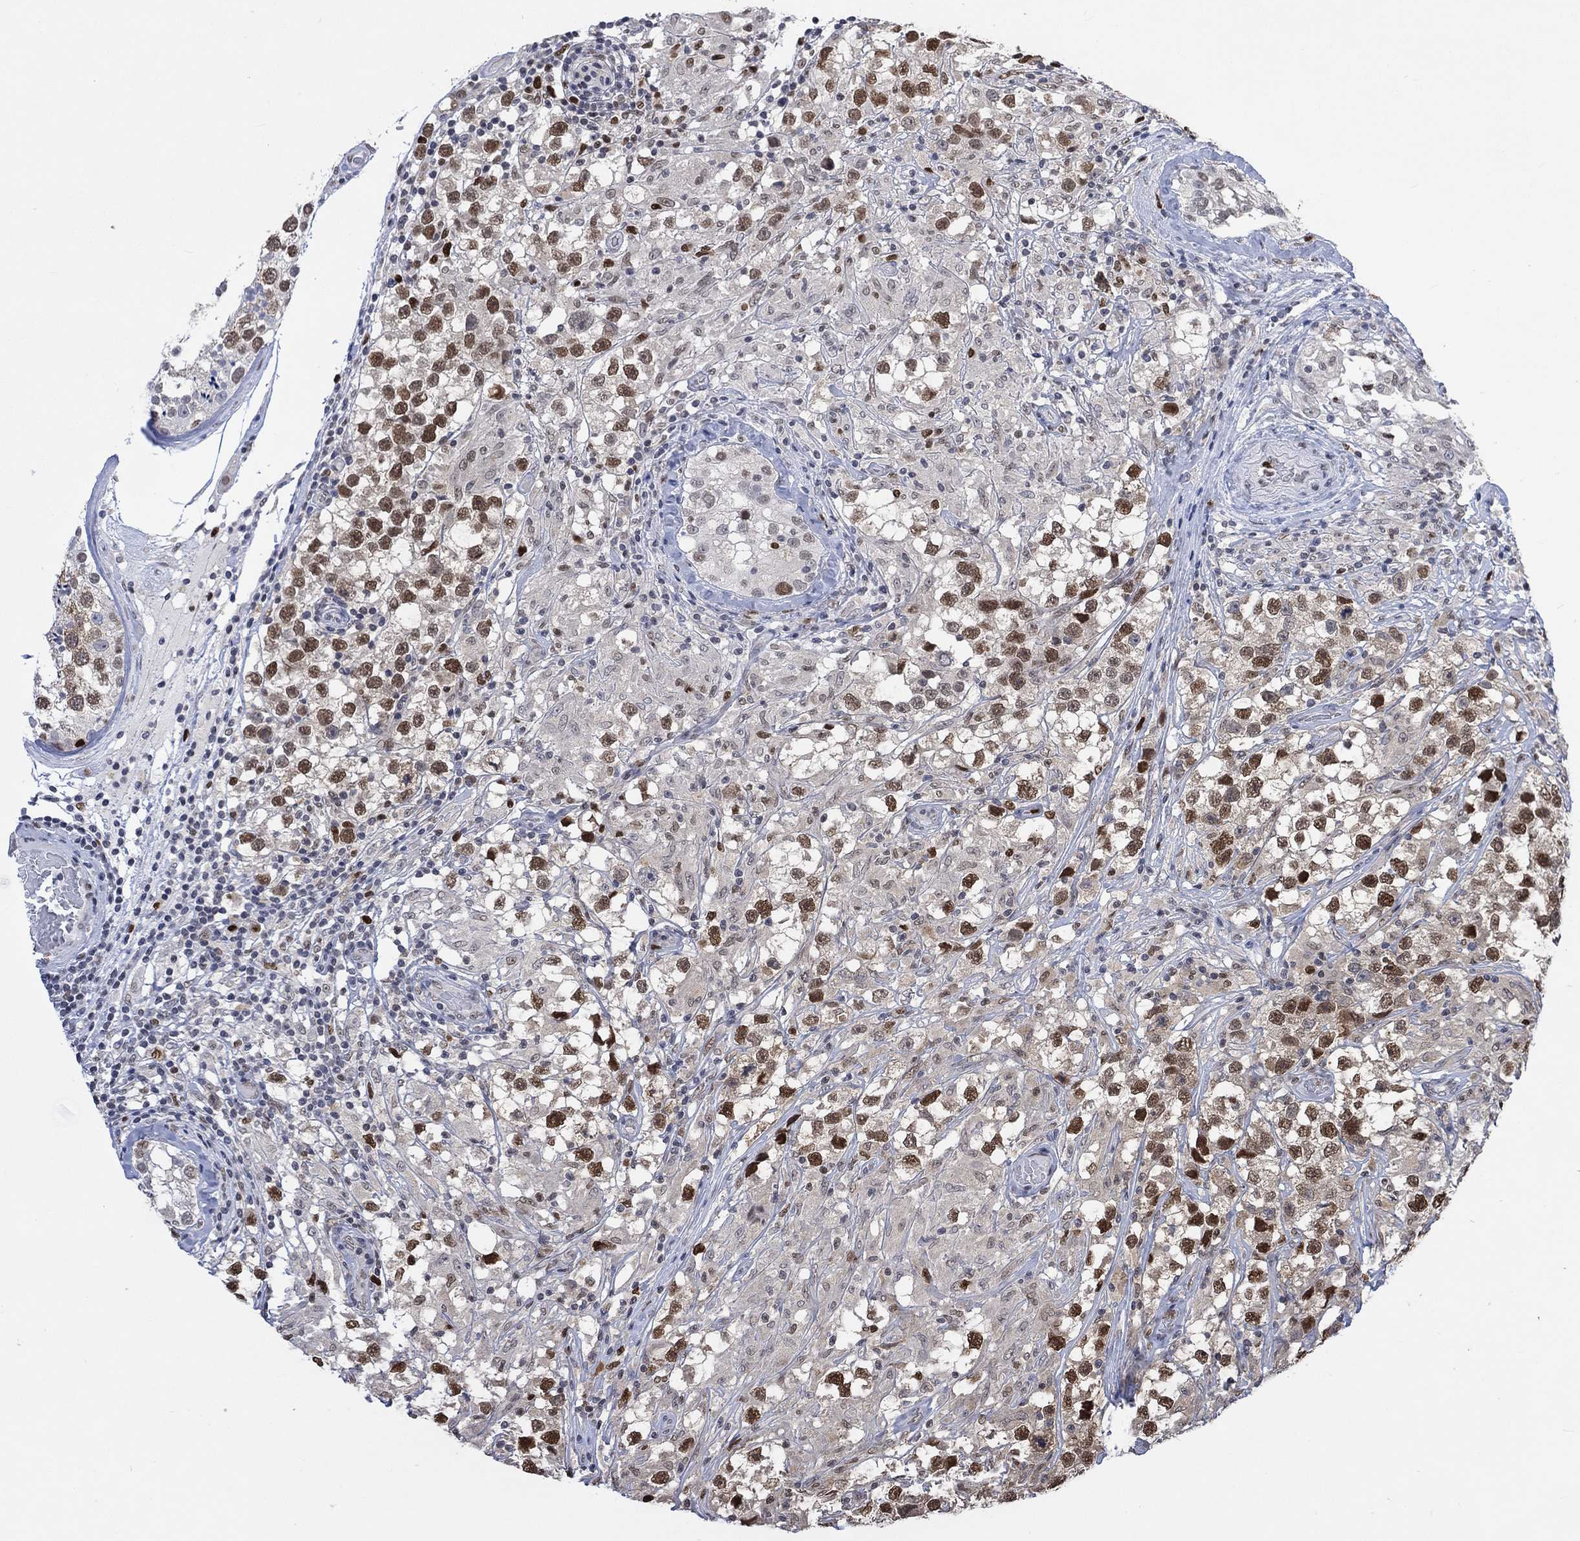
{"staining": {"intensity": "strong", "quantity": "25%-75%", "location": "nuclear"}, "tissue": "testis cancer", "cell_type": "Tumor cells", "image_type": "cancer", "snomed": [{"axis": "morphology", "description": "Seminoma, NOS"}, {"axis": "topography", "description": "Testis"}], "caption": "Testis cancer (seminoma) stained with IHC demonstrates strong nuclear staining in approximately 25%-75% of tumor cells.", "gene": "RAD54L2", "patient": {"sex": "male", "age": 46}}